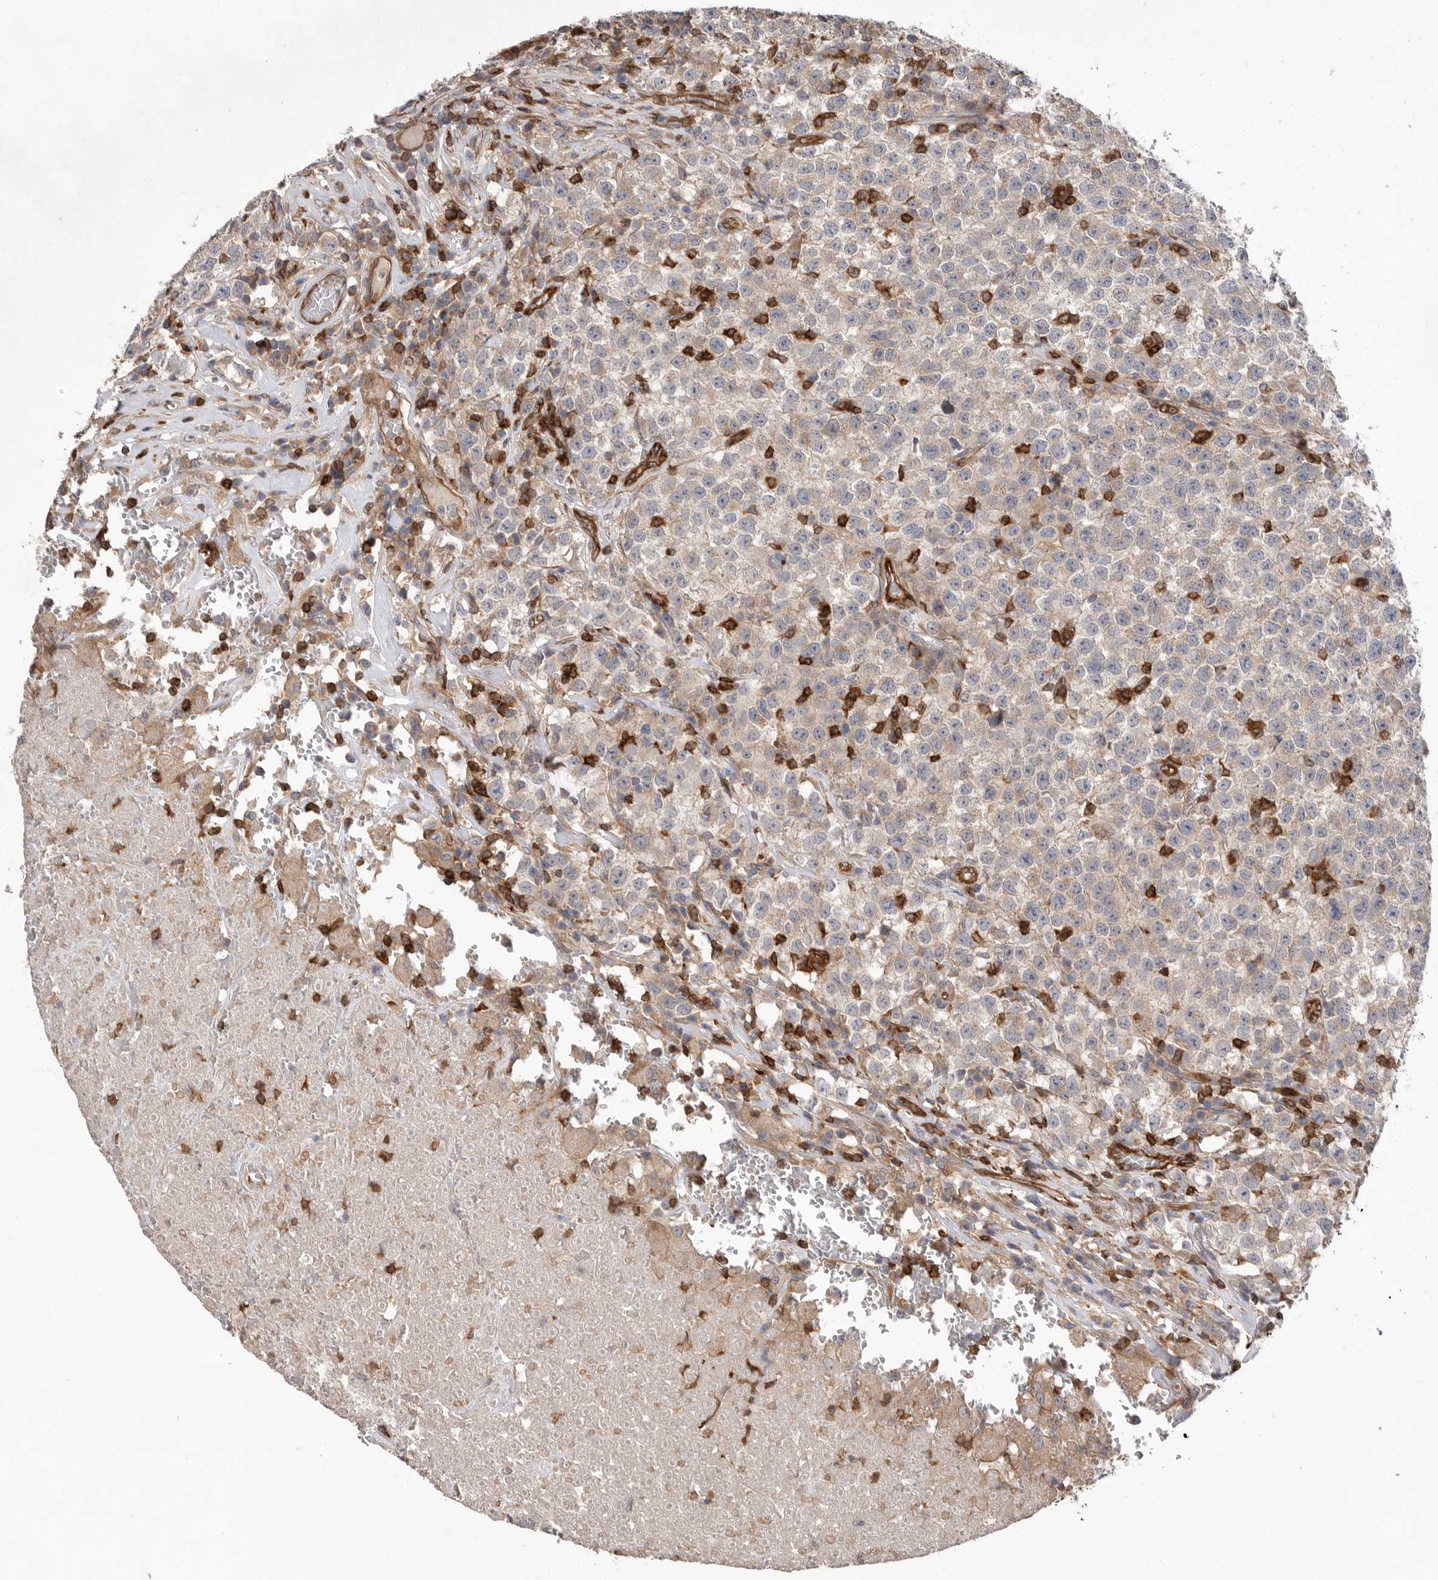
{"staining": {"intensity": "weak", "quantity": ">75%", "location": "cytoplasmic/membranous"}, "tissue": "testis cancer", "cell_type": "Tumor cells", "image_type": "cancer", "snomed": [{"axis": "morphology", "description": "Seminoma, NOS"}, {"axis": "topography", "description": "Testis"}], "caption": "Protein analysis of testis cancer tissue reveals weak cytoplasmic/membranous expression in about >75% of tumor cells. (DAB (3,3'-diaminobenzidine) = brown stain, brightfield microscopy at high magnification).", "gene": "PRKCH", "patient": {"sex": "male", "age": 22}}